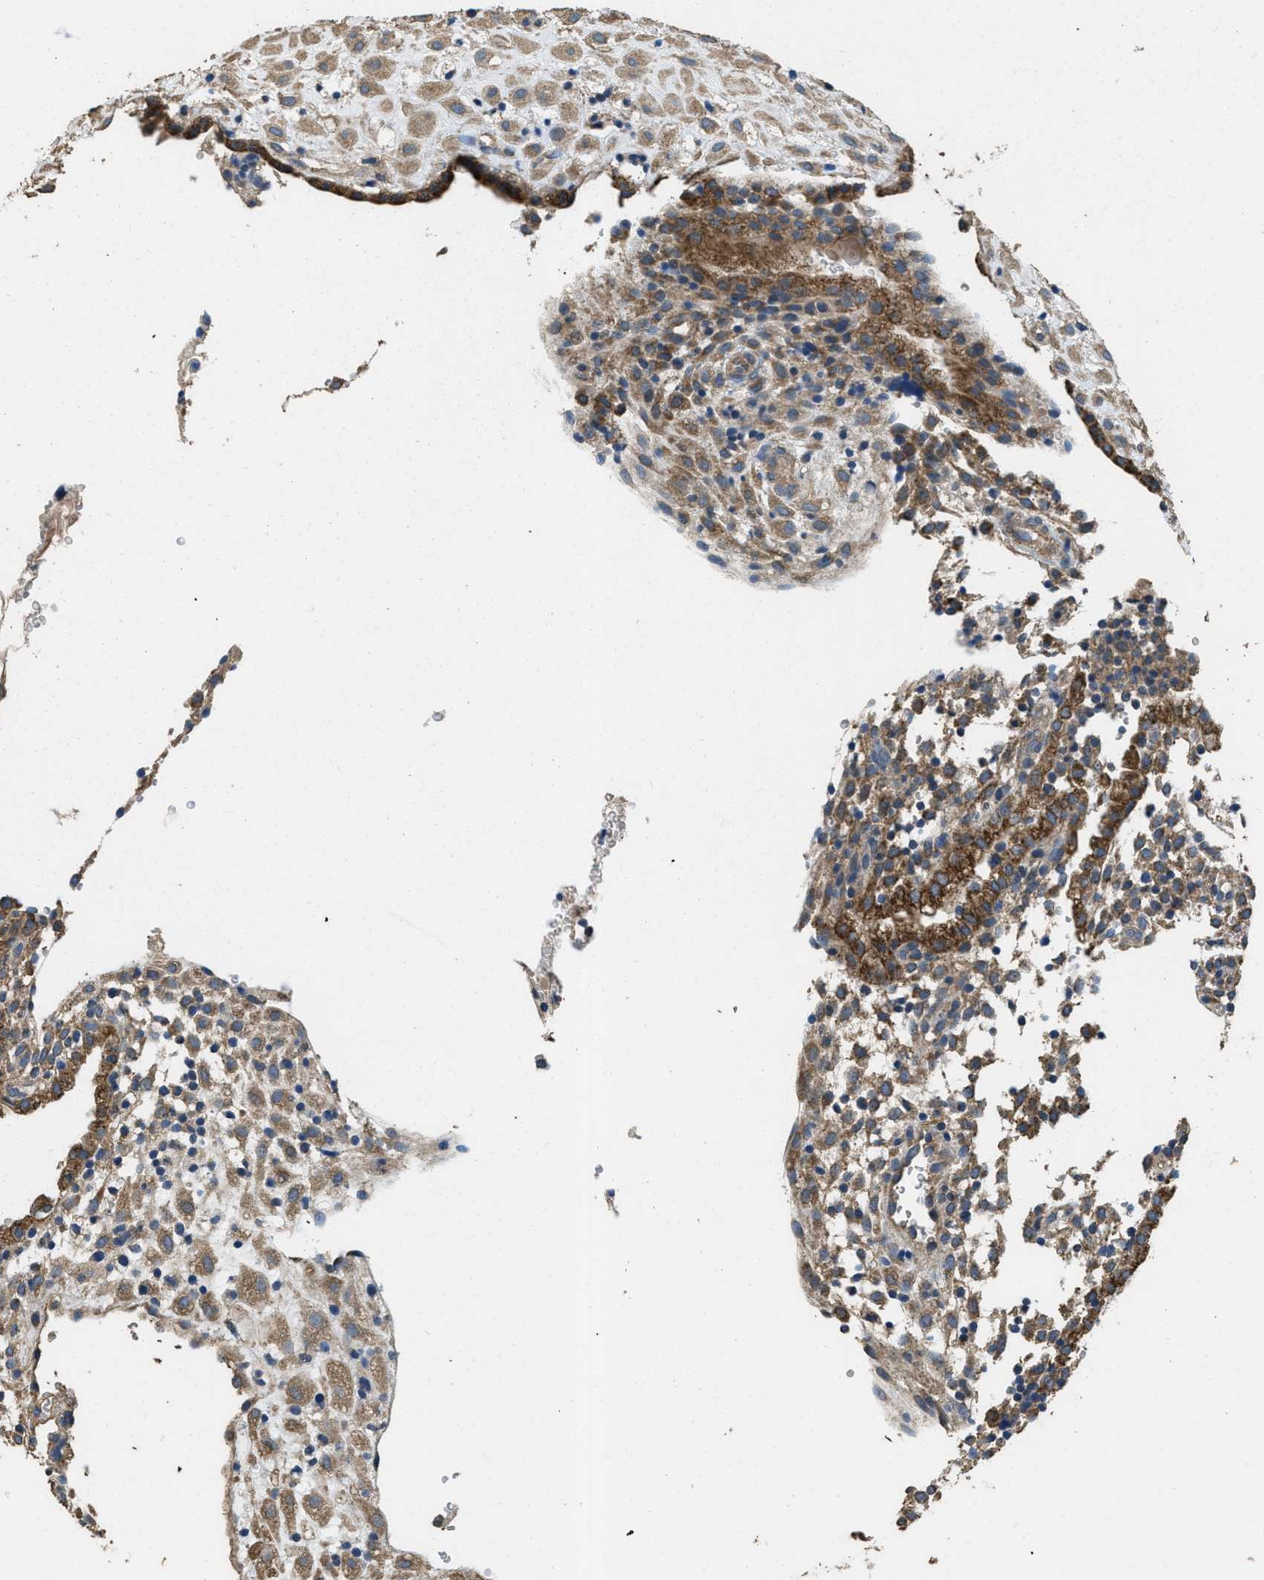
{"staining": {"intensity": "moderate", "quantity": ">75%", "location": "cytoplasmic/membranous"}, "tissue": "placenta", "cell_type": "Decidual cells", "image_type": "normal", "snomed": [{"axis": "morphology", "description": "Normal tissue, NOS"}, {"axis": "topography", "description": "Placenta"}], "caption": "IHC of benign human placenta displays medium levels of moderate cytoplasmic/membranous staining in approximately >75% of decidual cells.", "gene": "THBS2", "patient": {"sex": "female", "age": 18}}